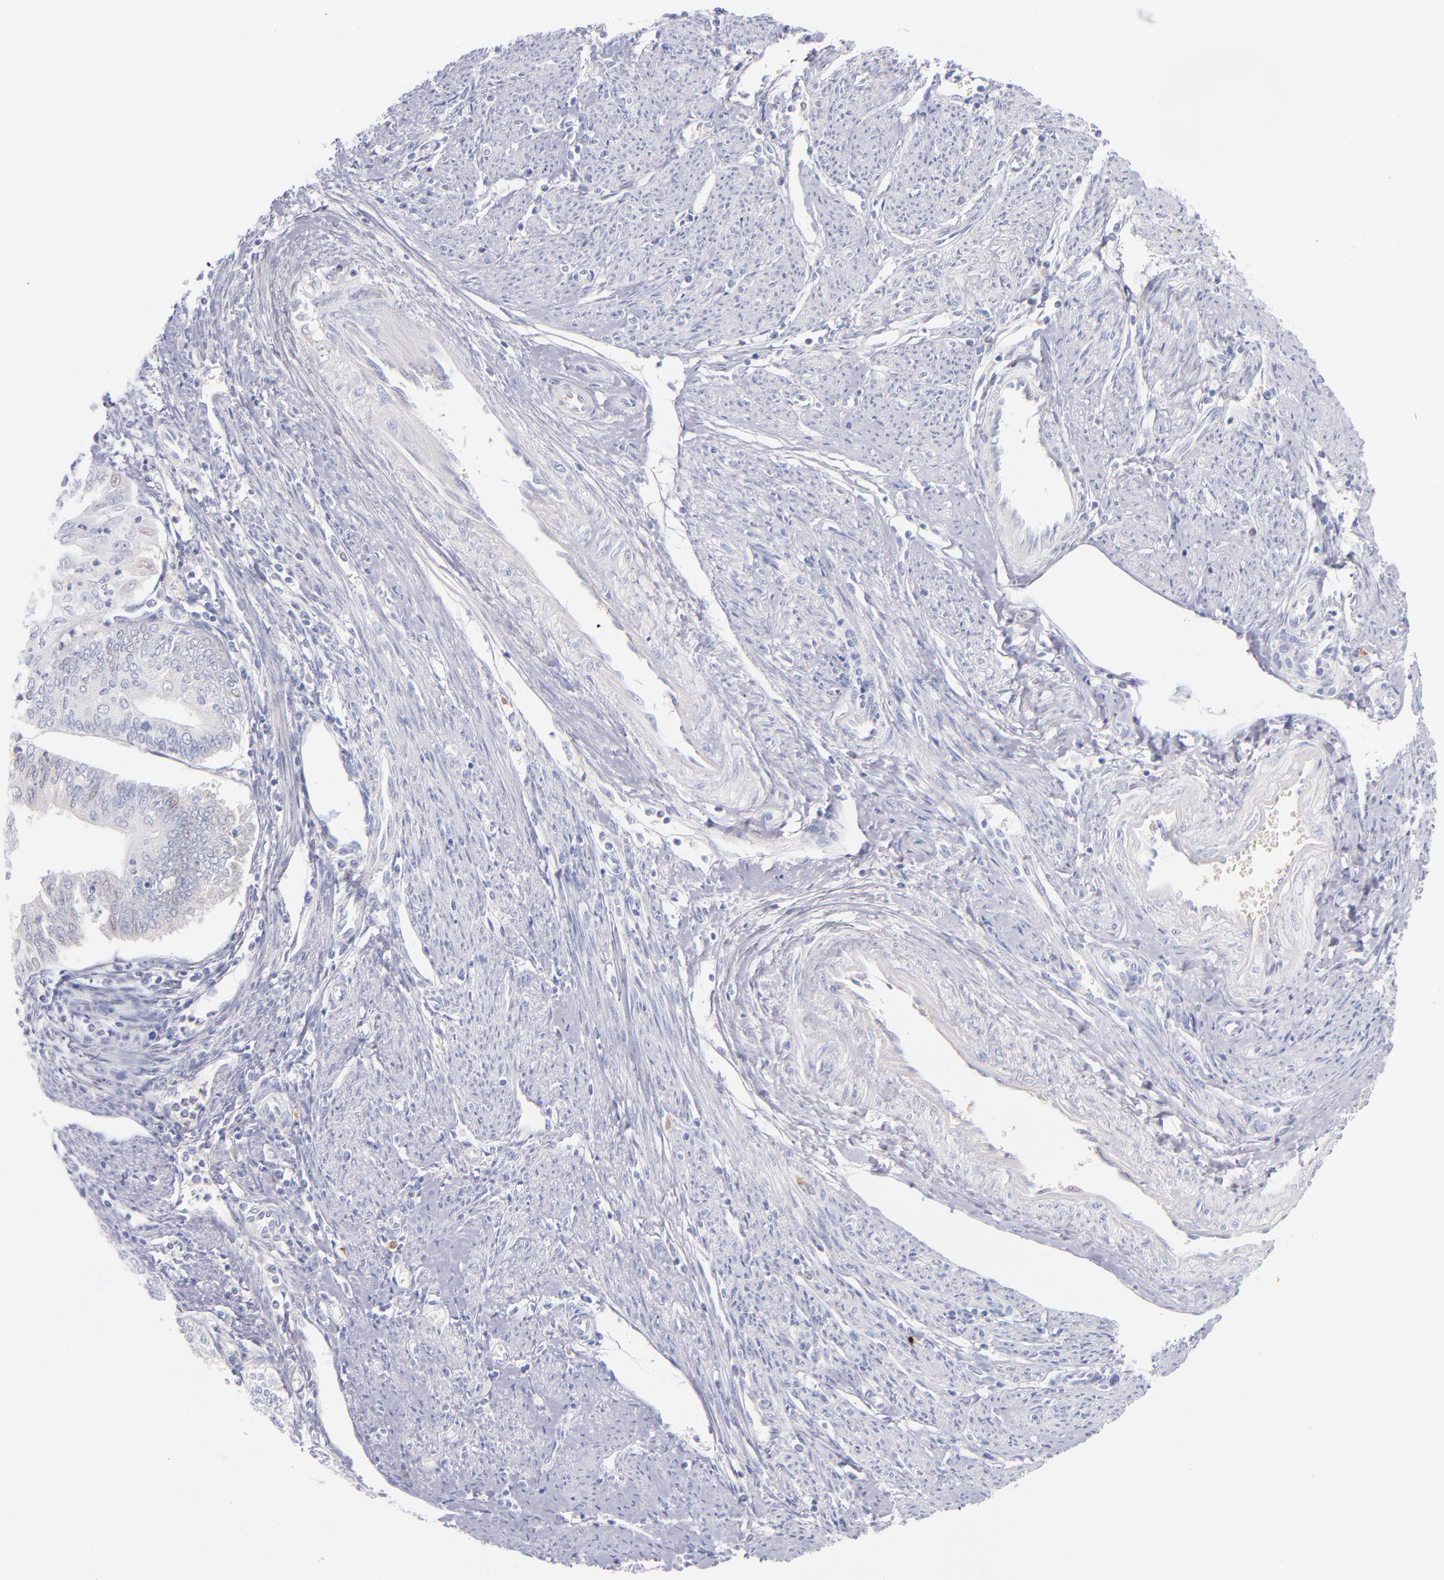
{"staining": {"intensity": "weak", "quantity": "<25%", "location": "cytoplasmic/membranous"}, "tissue": "endometrial cancer", "cell_type": "Tumor cells", "image_type": "cancer", "snomed": [{"axis": "morphology", "description": "Adenocarcinoma, NOS"}, {"axis": "topography", "description": "Endometrium"}], "caption": "Adenocarcinoma (endometrial) was stained to show a protein in brown. There is no significant expression in tumor cells. (DAB (3,3'-diaminobenzidine) immunohistochemistry (IHC) visualized using brightfield microscopy, high magnification).", "gene": "HP", "patient": {"sex": "female", "age": 75}}